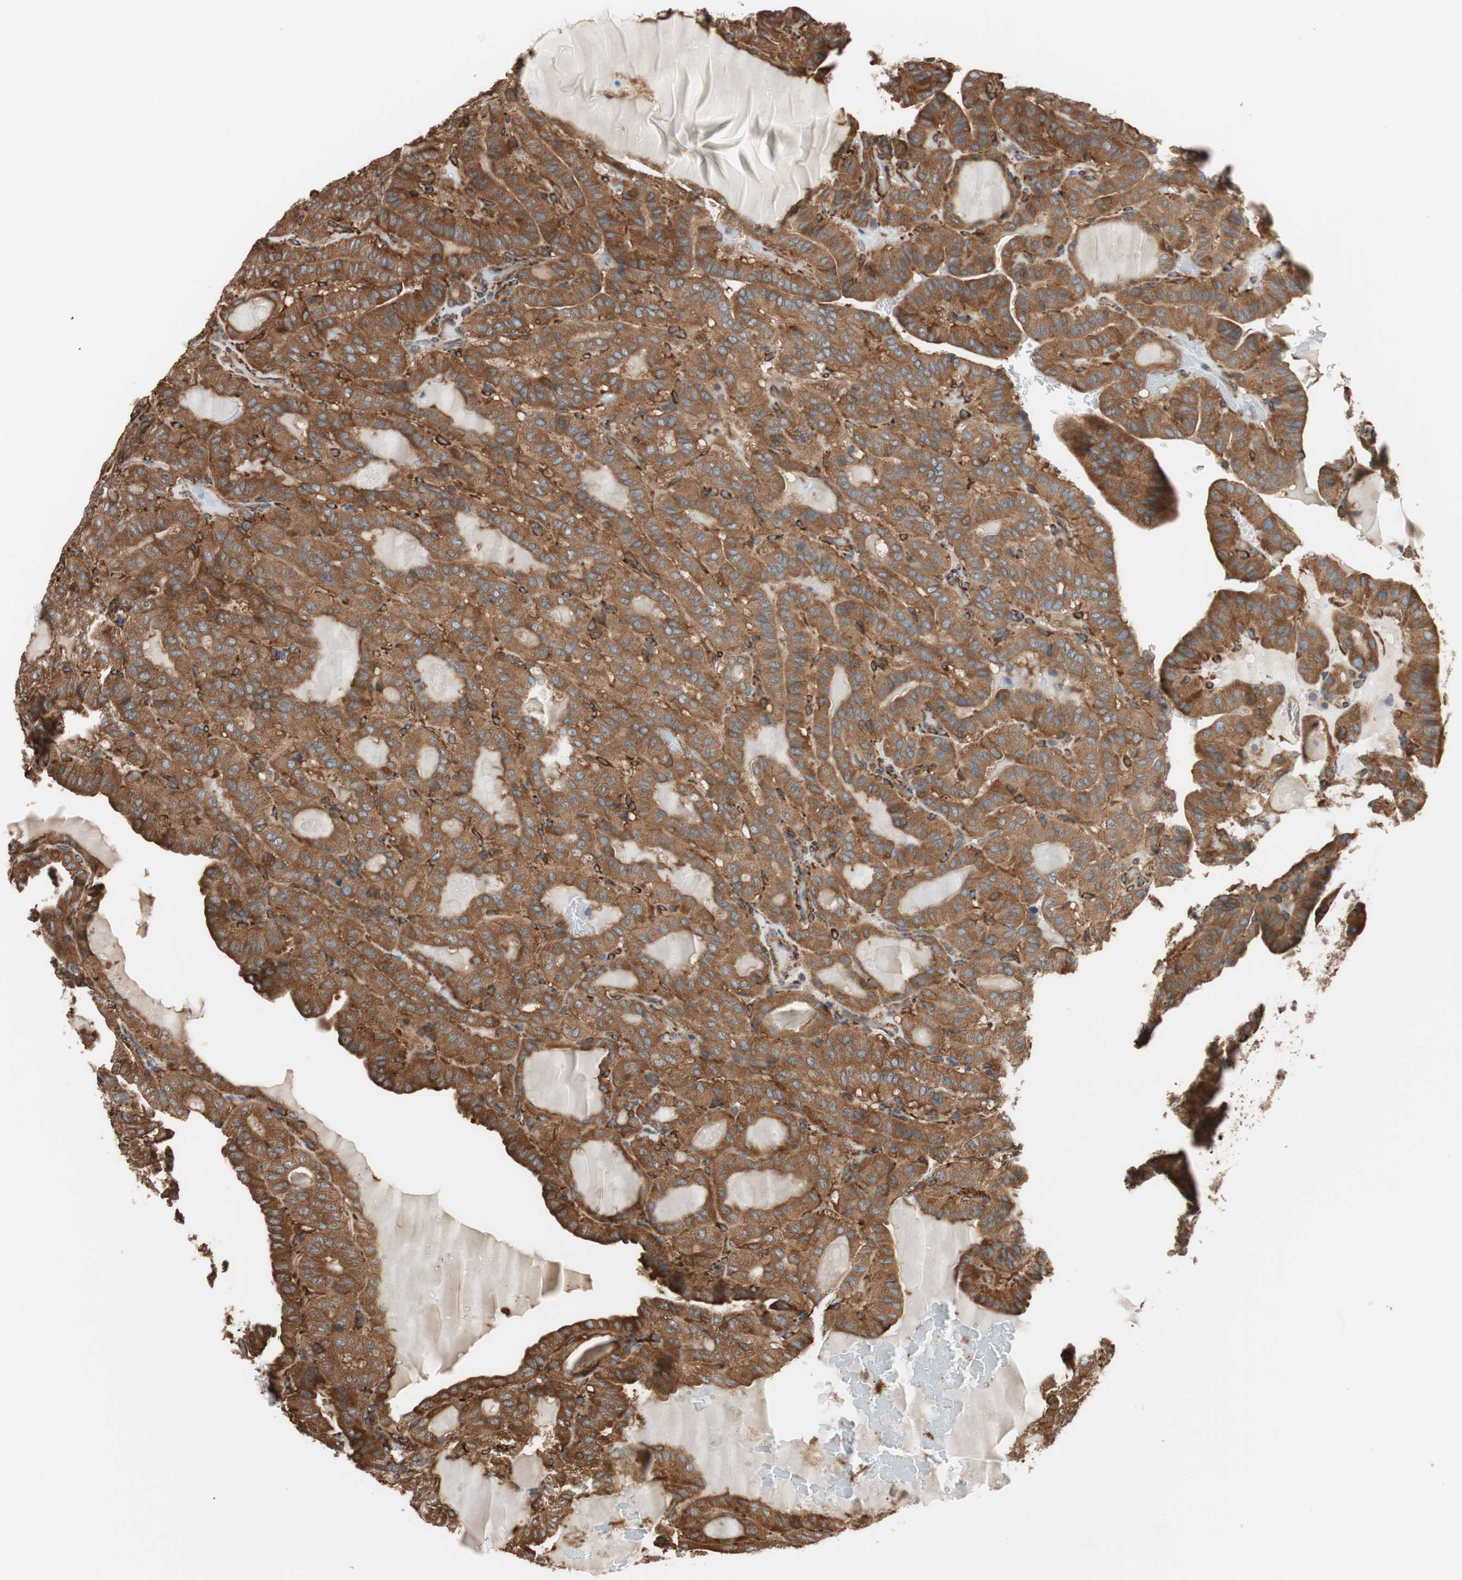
{"staining": {"intensity": "strong", "quantity": ">75%", "location": "cytoplasmic/membranous"}, "tissue": "thyroid cancer", "cell_type": "Tumor cells", "image_type": "cancer", "snomed": [{"axis": "morphology", "description": "Papillary adenocarcinoma, NOS"}, {"axis": "topography", "description": "Thyroid gland"}], "caption": "A brown stain shows strong cytoplasmic/membranous positivity of a protein in human thyroid cancer (papillary adenocarcinoma) tumor cells.", "gene": "GPSM2", "patient": {"sex": "male", "age": 77}}